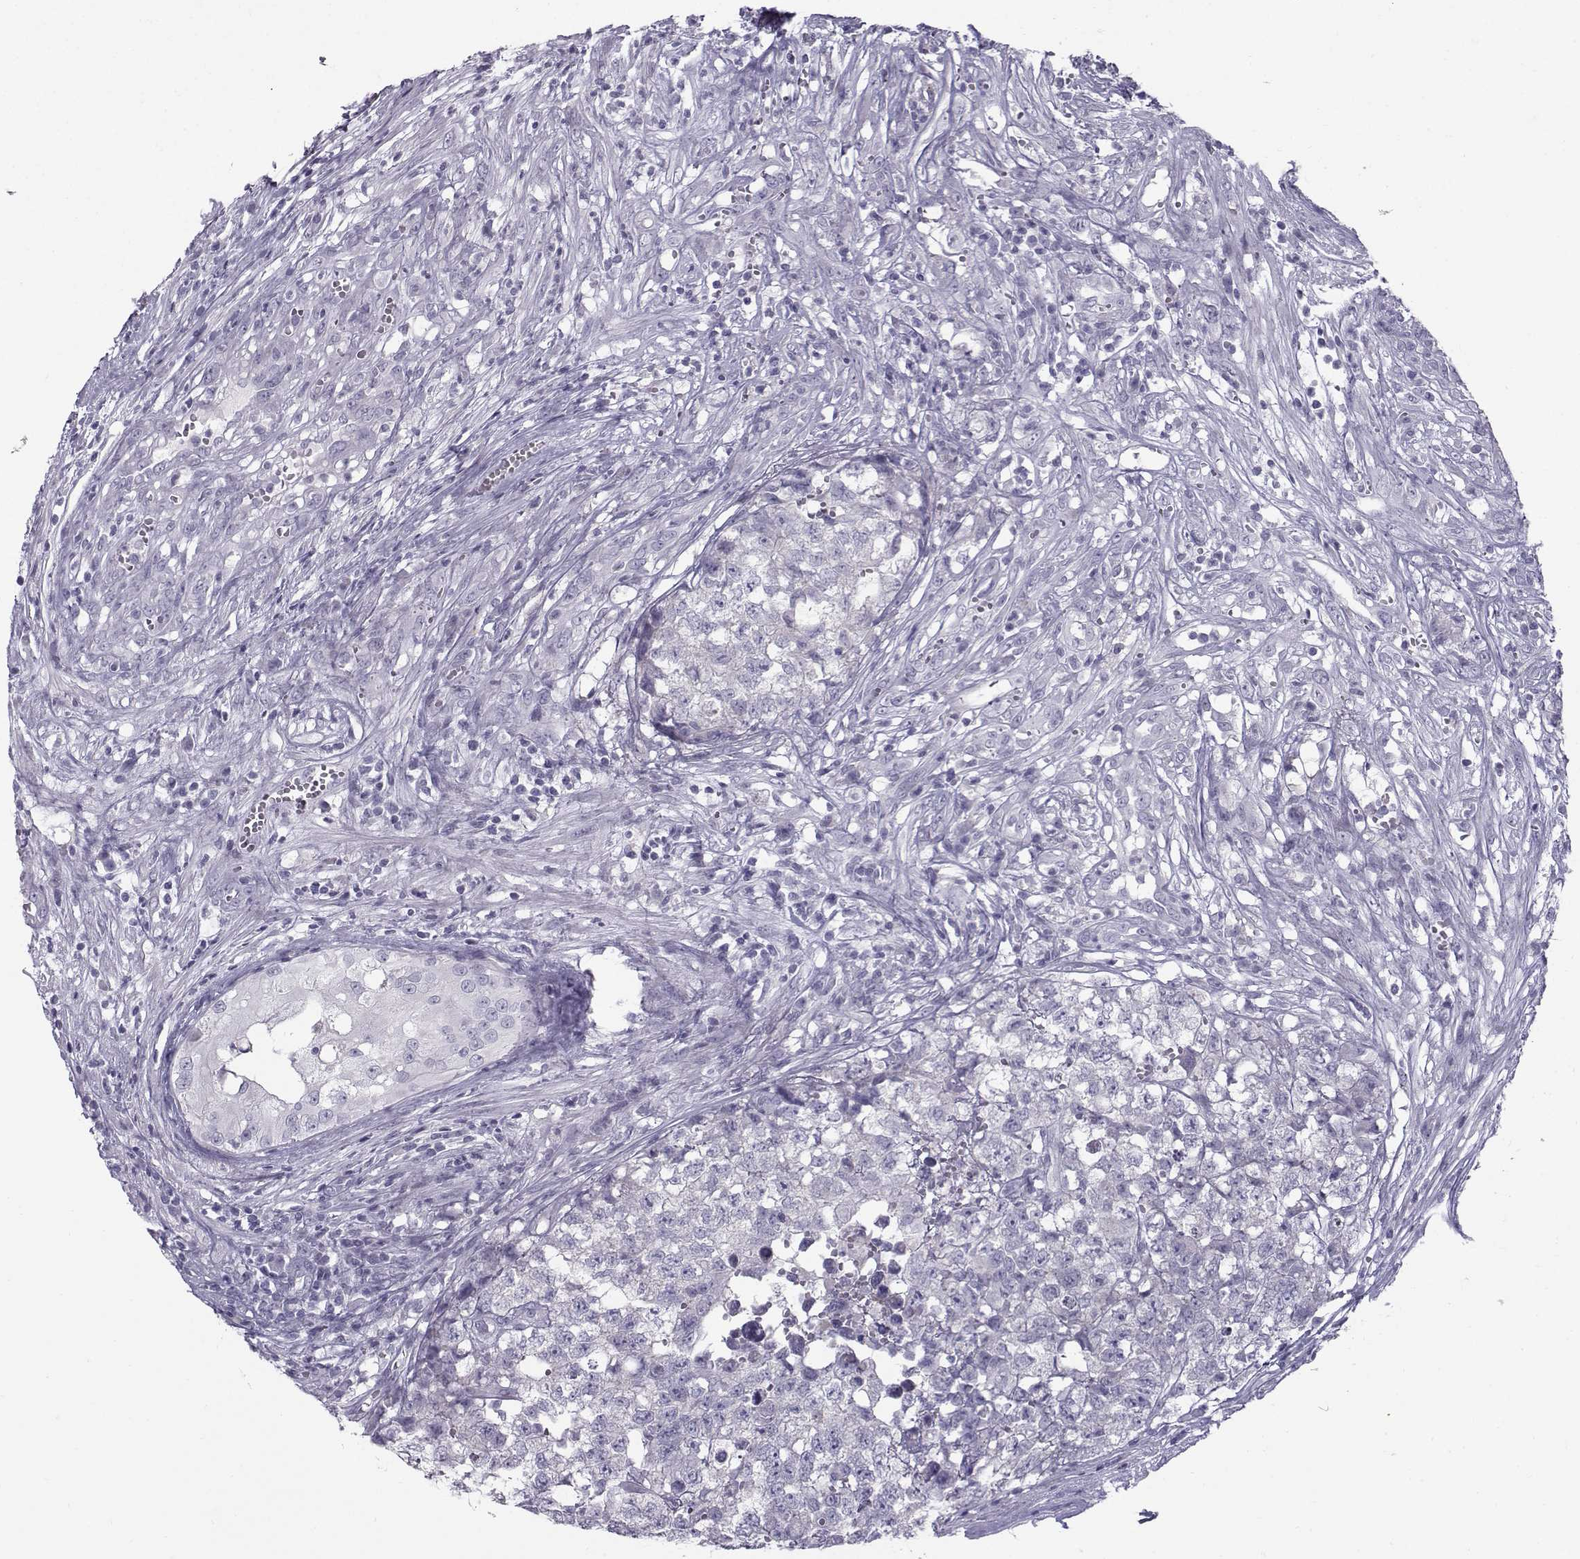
{"staining": {"intensity": "negative", "quantity": "none", "location": "none"}, "tissue": "testis cancer", "cell_type": "Tumor cells", "image_type": "cancer", "snomed": [{"axis": "morphology", "description": "Seminoma, NOS"}, {"axis": "morphology", "description": "Carcinoma, Embryonal, NOS"}, {"axis": "topography", "description": "Testis"}], "caption": "The immunohistochemistry histopathology image has no significant expression in tumor cells of testis seminoma tissue.", "gene": "DMRT3", "patient": {"sex": "male", "age": 22}}